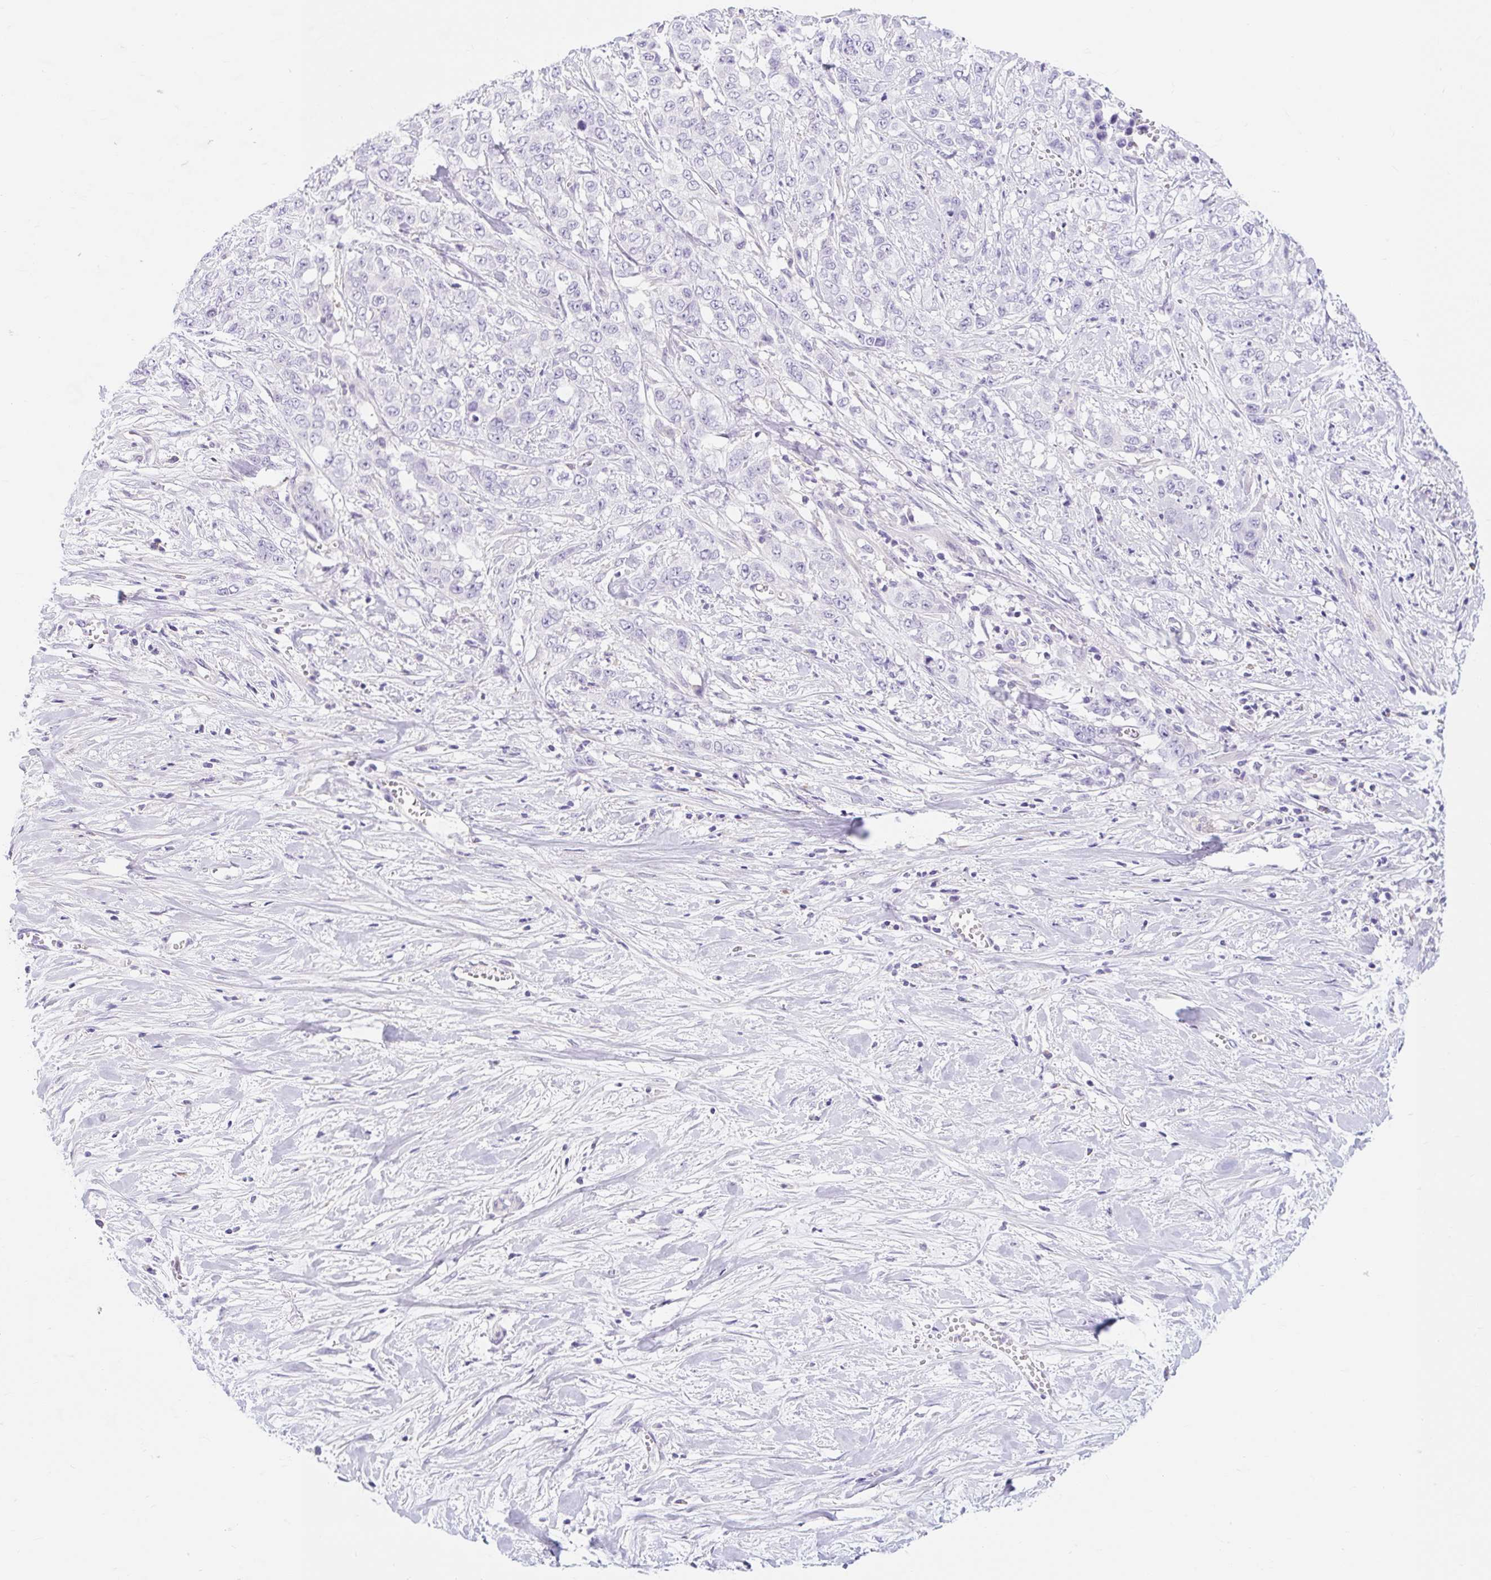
{"staining": {"intensity": "negative", "quantity": "none", "location": "none"}, "tissue": "stomach cancer", "cell_type": "Tumor cells", "image_type": "cancer", "snomed": [{"axis": "morphology", "description": "Adenocarcinoma, NOS"}, {"axis": "topography", "description": "Stomach, upper"}], "caption": "IHC histopathology image of human stomach adenocarcinoma stained for a protein (brown), which reveals no staining in tumor cells. (Brightfield microscopy of DAB (3,3'-diaminobenzidine) immunohistochemistry (IHC) at high magnification).", "gene": "SLC28A1", "patient": {"sex": "male", "age": 62}}